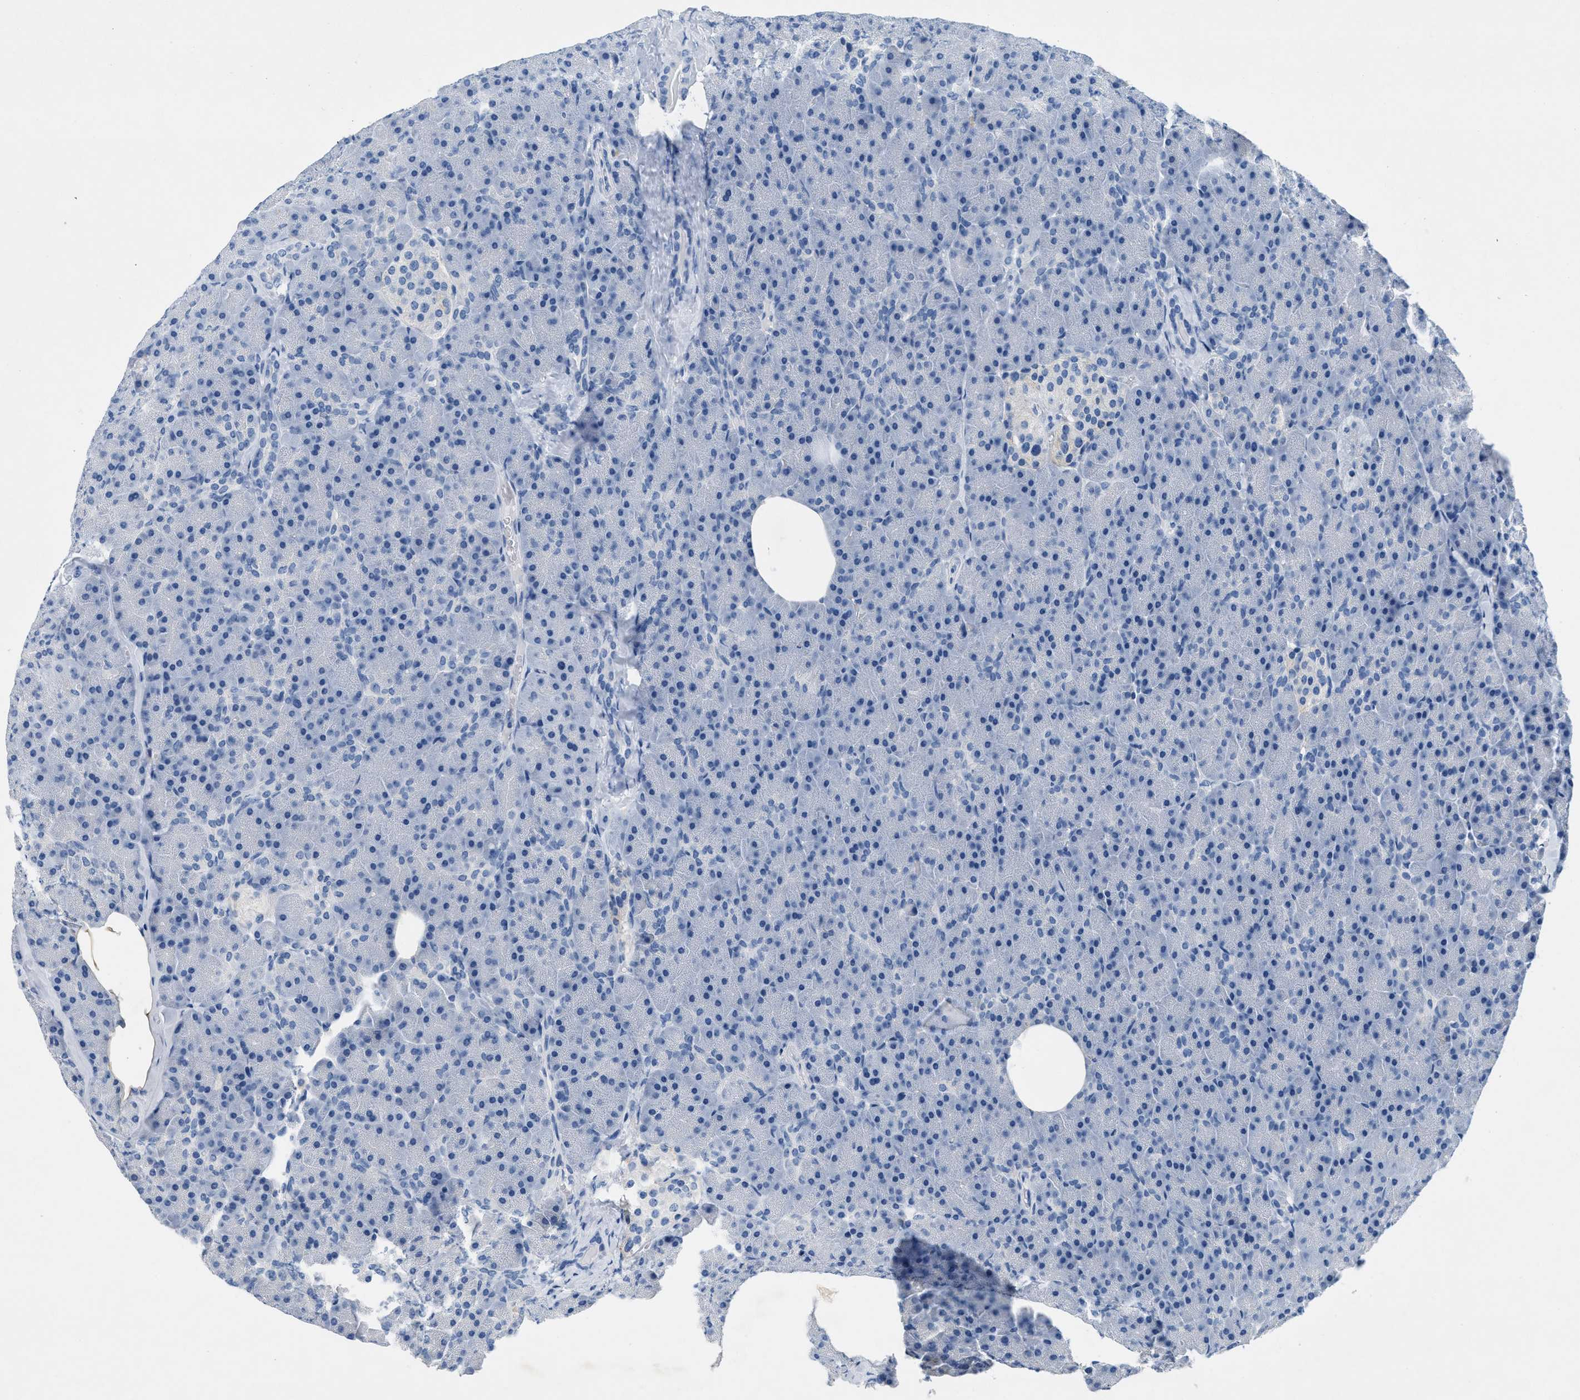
{"staining": {"intensity": "negative", "quantity": "none", "location": "none"}, "tissue": "pancreas", "cell_type": "Exocrine glandular cells", "image_type": "normal", "snomed": [{"axis": "morphology", "description": "Normal tissue, NOS"}, {"axis": "topography", "description": "Pancreas"}], "caption": "Pancreas was stained to show a protein in brown. There is no significant staining in exocrine glandular cells. Brightfield microscopy of IHC stained with DAB (3,3'-diaminobenzidine) (brown) and hematoxylin (blue), captured at high magnification.", "gene": "GPM6A", "patient": {"sex": "female", "age": 35}}